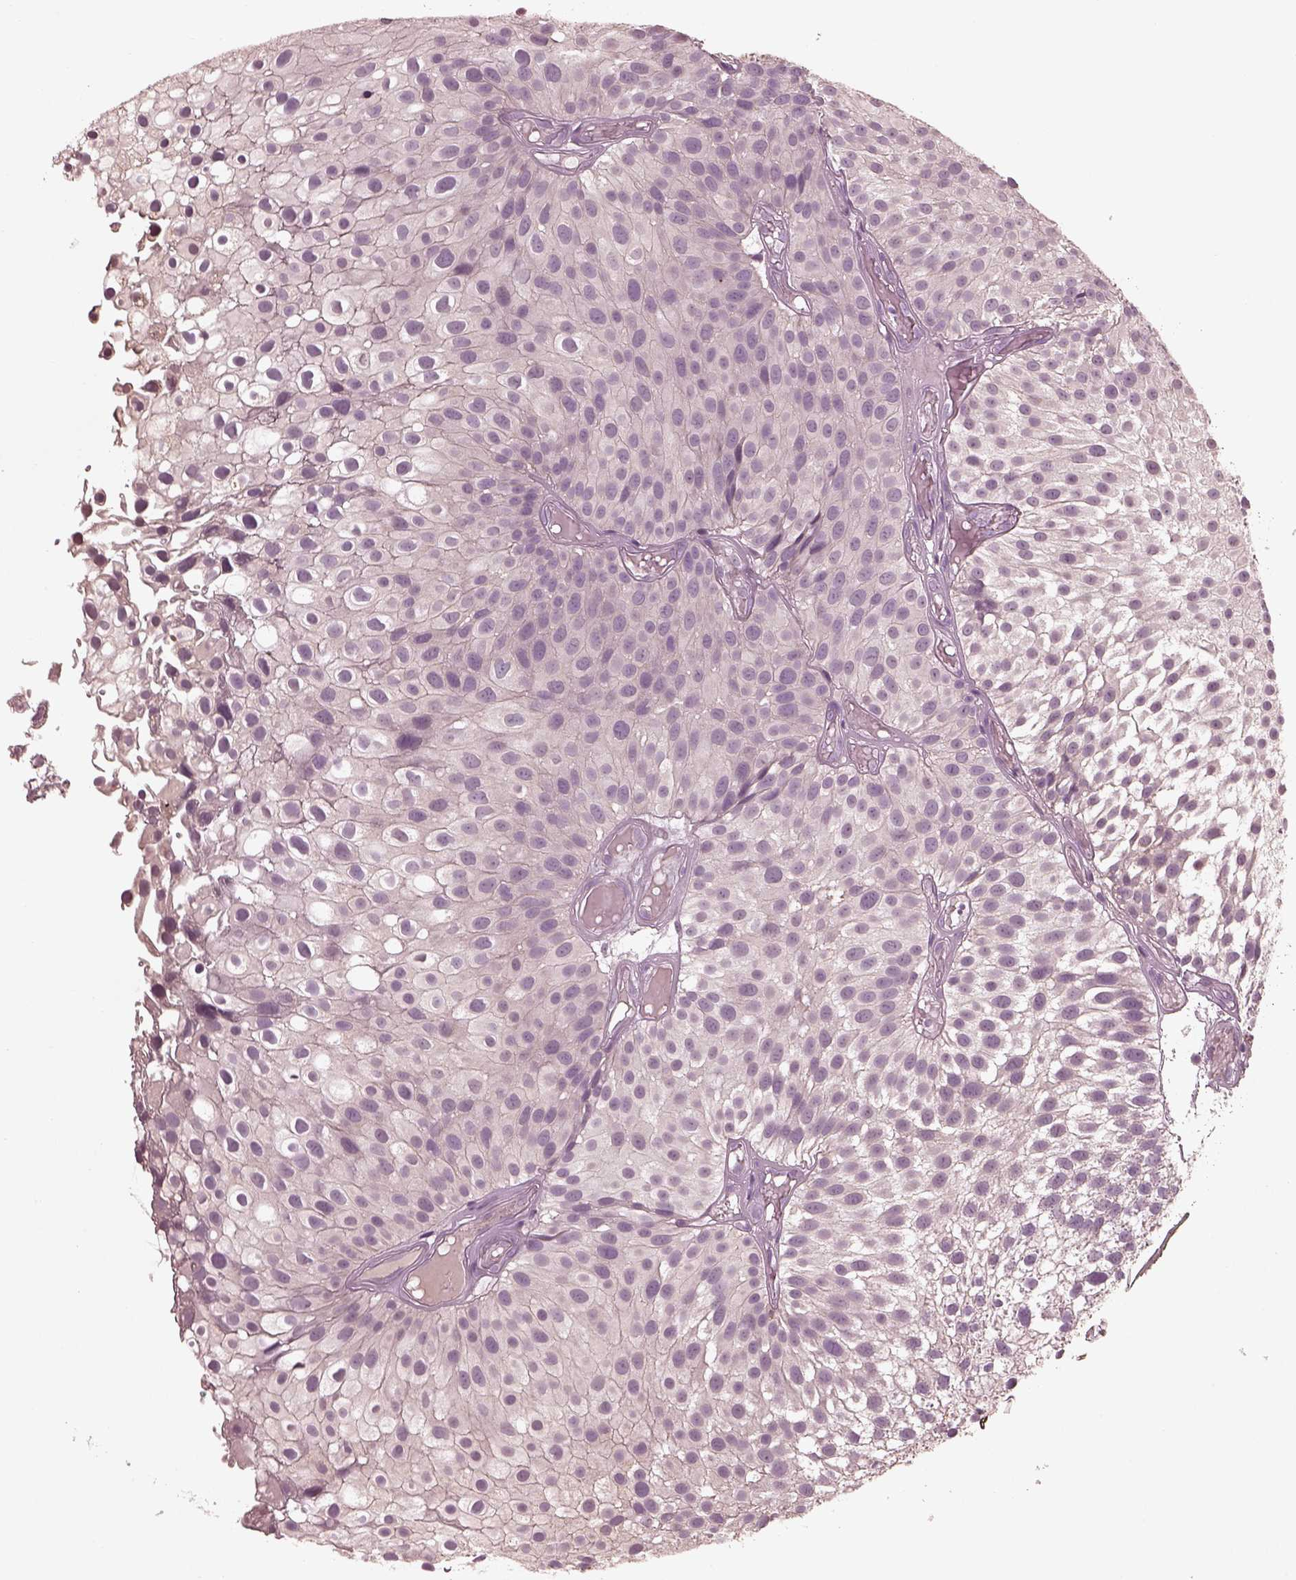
{"staining": {"intensity": "negative", "quantity": "none", "location": "none"}, "tissue": "urothelial cancer", "cell_type": "Tumor cells", "image_type": "cancer", "snomed": [{"axis": "morphology", "description": "Urothelial carcinoma, Low grade"}, {"axis": "topography", "description": "Urinary bladder"}], "caption": "Protein analysis of low-grade urothelial carcinoma shows no significant positivity in tumor cells. Brightfield microscopy of immunohistochemistry stained with DAB (3,3'-diaminobenzidine) (brown) and hematoxylin (blue), captured at high magnification.", "gene": "VWA5B1", "patient": {"sex": "male", "age": 79}}